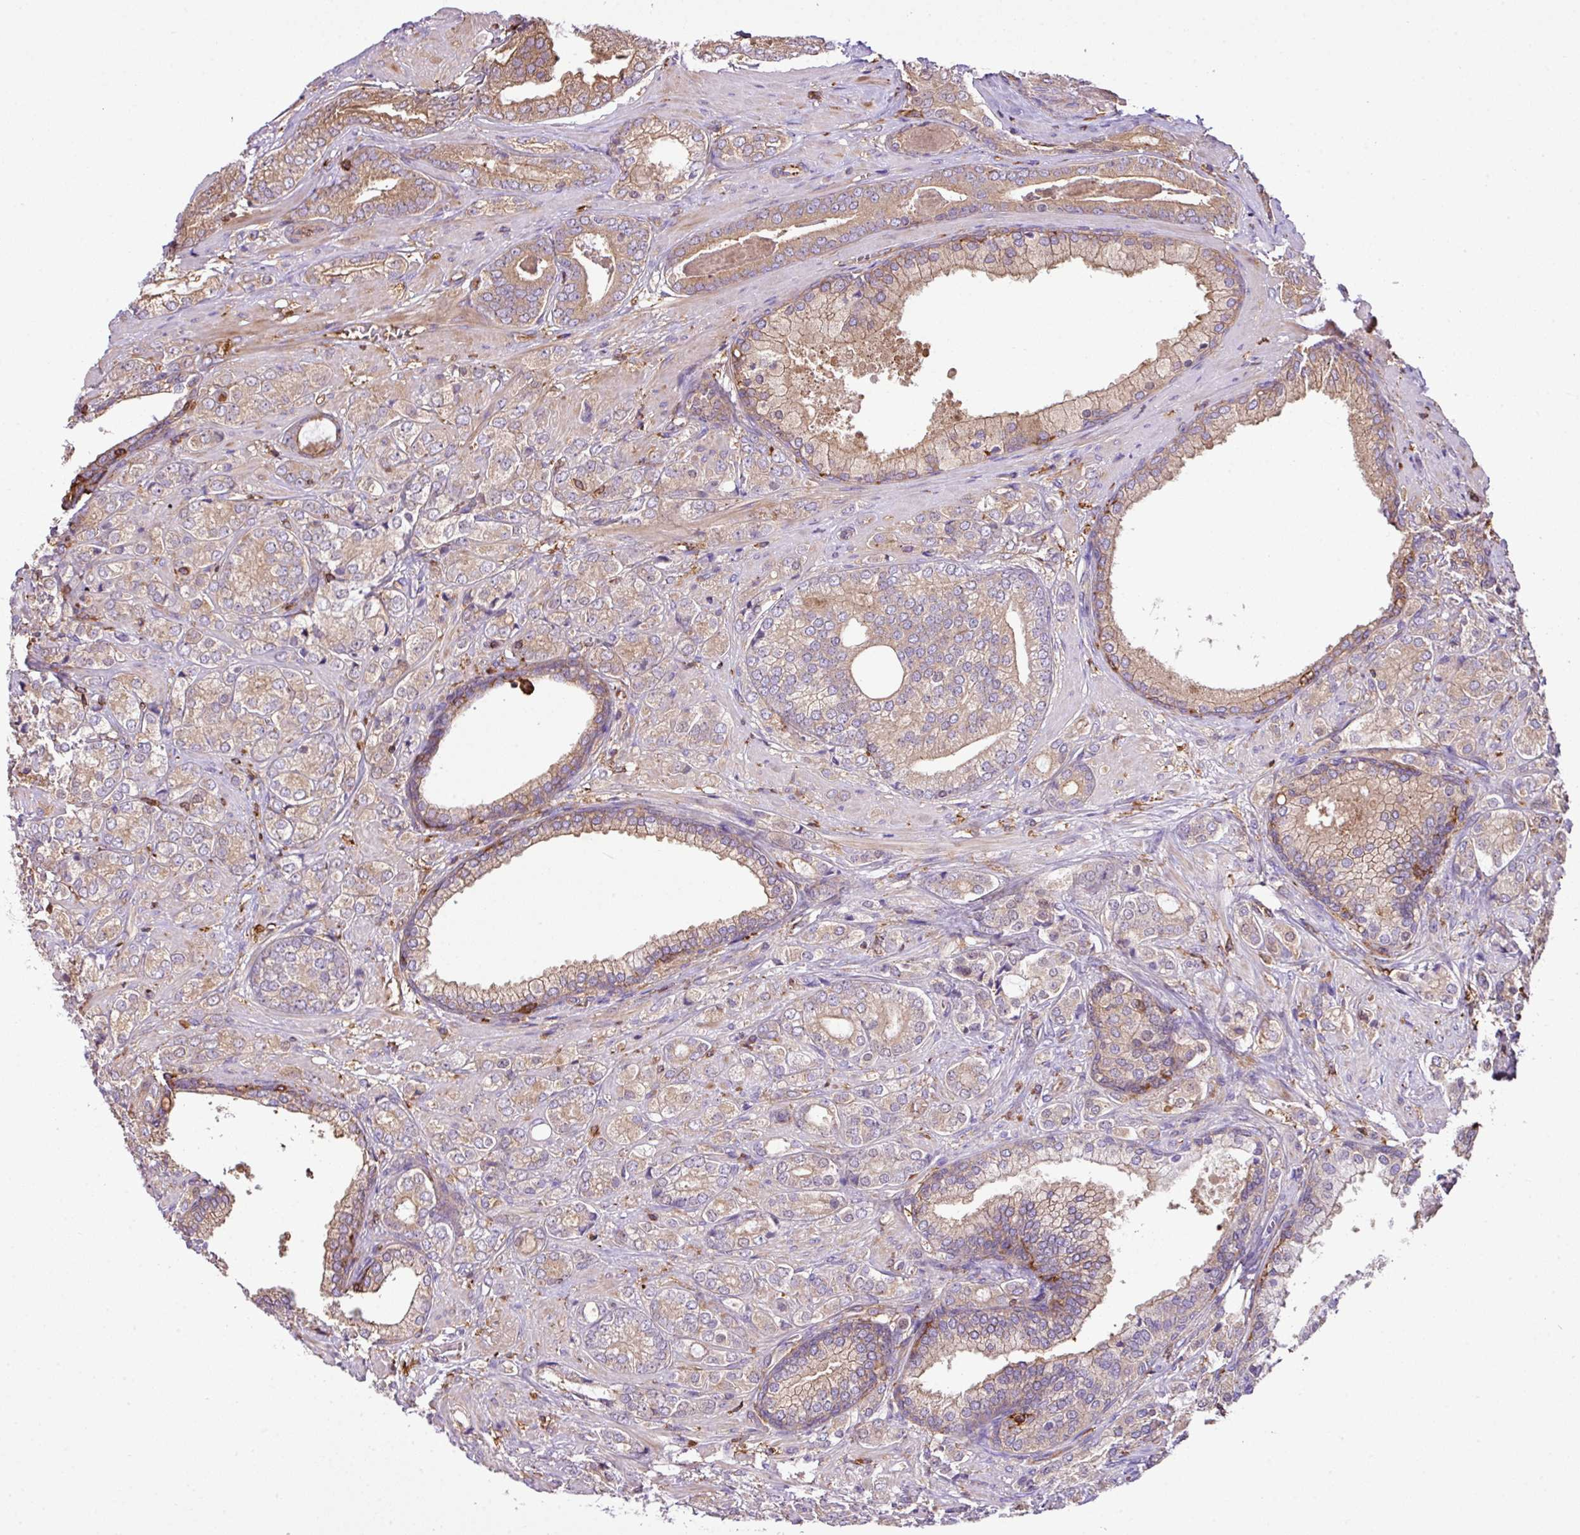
{"staining": {"intensity": "weak", "quantity": ">75%", "location": "cytoplasmic/membranous"}, "tissue": "prostate cancer", "cell_type": "Tumor cells", "image_type": "cancer", "snomed": [{"axis": "morphology", "description": "Adenocarcinoma, High grade"}, {"axis": "topography", "description": "Prostate"}], "caption": "Protein staining of prostate cancer (adenocarcinoma (high-grade)) tissue exhibits weak cytoplasmic/membranous staining in approximately >75% of tumor cells.", "gene": "PGAP6", "patient": {"sex": "male", "age": 60}}